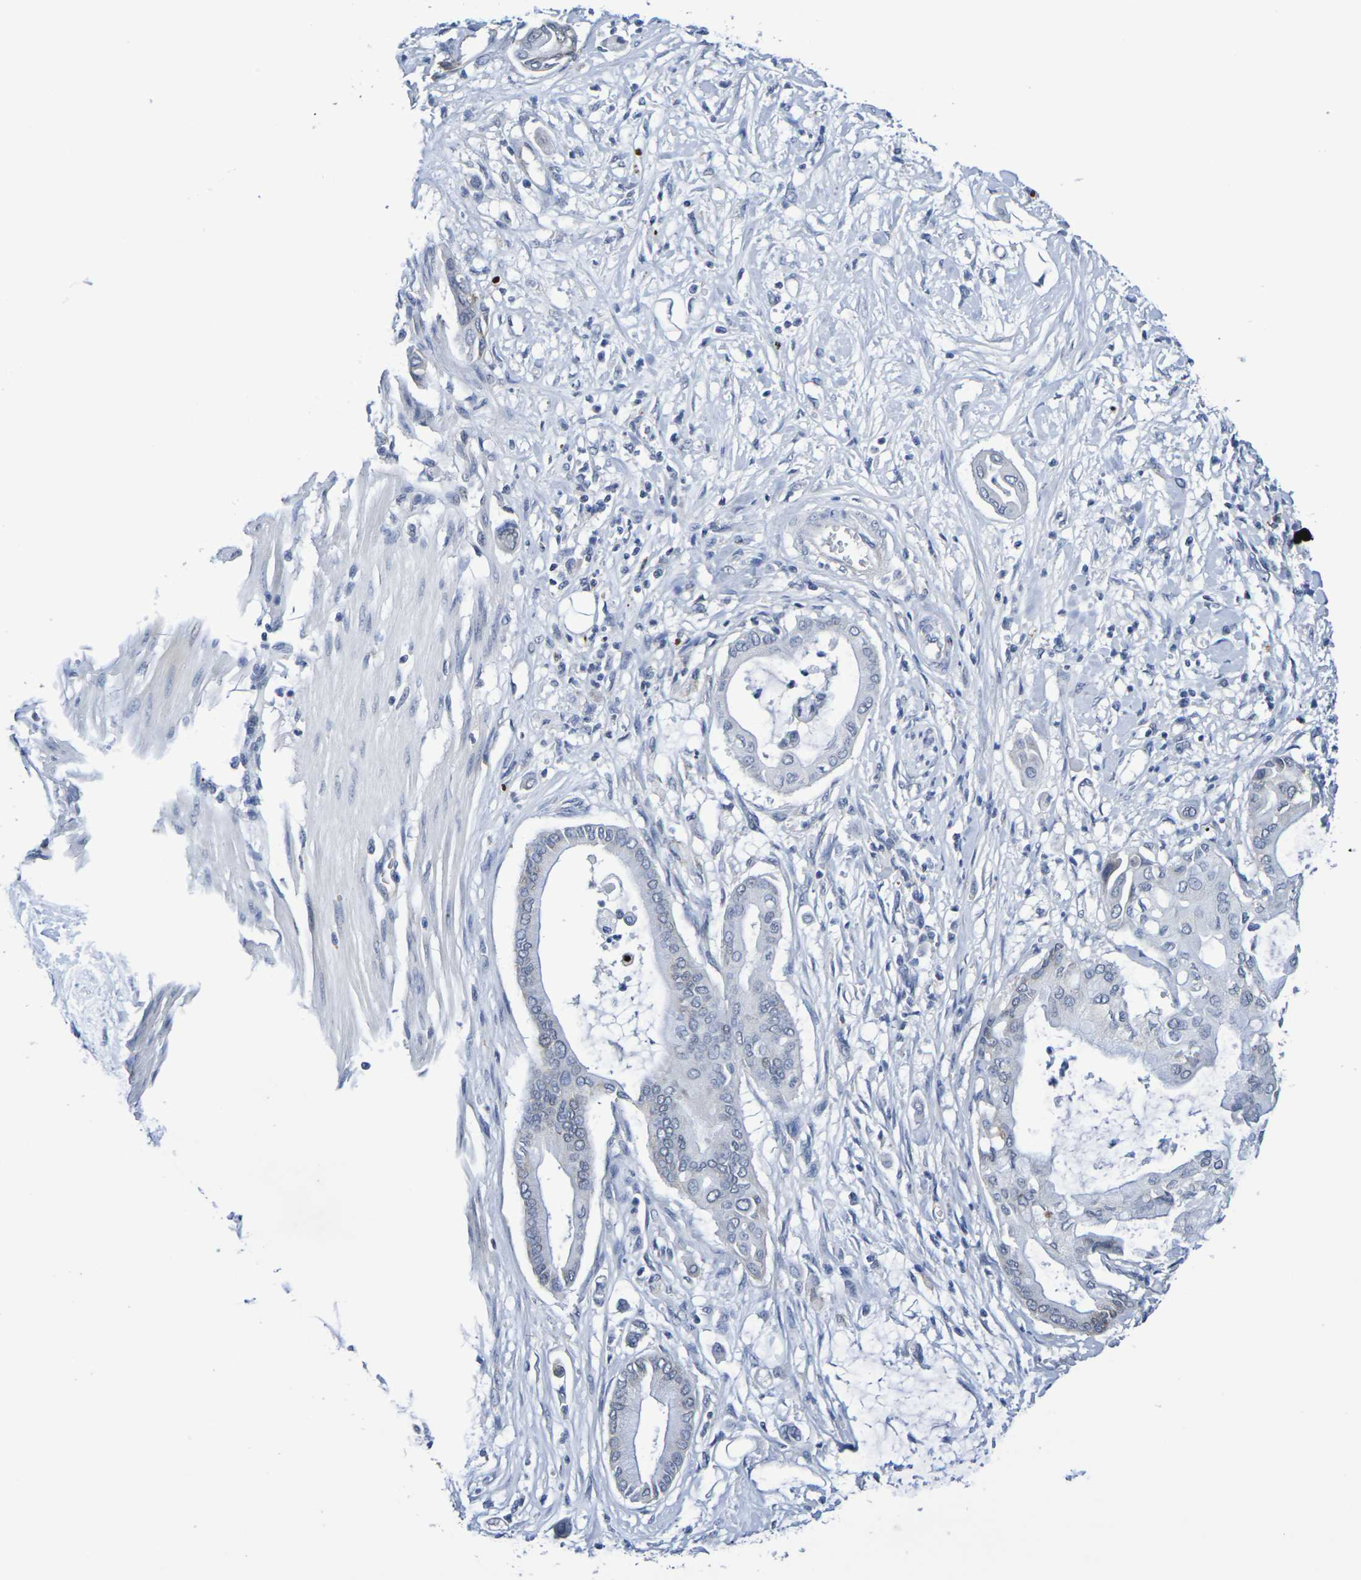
{"staining": {"intensity": "weak", "quantity": "<25%", "location": "cytoplasmic/membranous"}, "tissue": "pancreatic cancer", "cell_type": "Tumor cells", "image_type": "cancer", "snomed": [{"axis": "morphology", "description": "Adenocarcinoma, NOS"}, {"axis": "morphology", "description": "Adenocarcinoma, metastatic, NOS"}, {"axis": "topography", "description": "Lymph node"}, {"axis": "topography", "description": "Pancreas"}, {"axis": "topography", "description": "Duodenum"}], "caption": "An image of human pancreatic cancer (metastatic adenocarcinoma) is negative for staining in tumor cells. (DAB (3,3'-diaminobenzidine) immunohistochemistry, high magnification).", "gene": "CHRNB1", "patient": {"sex": "female", "age": 64}}